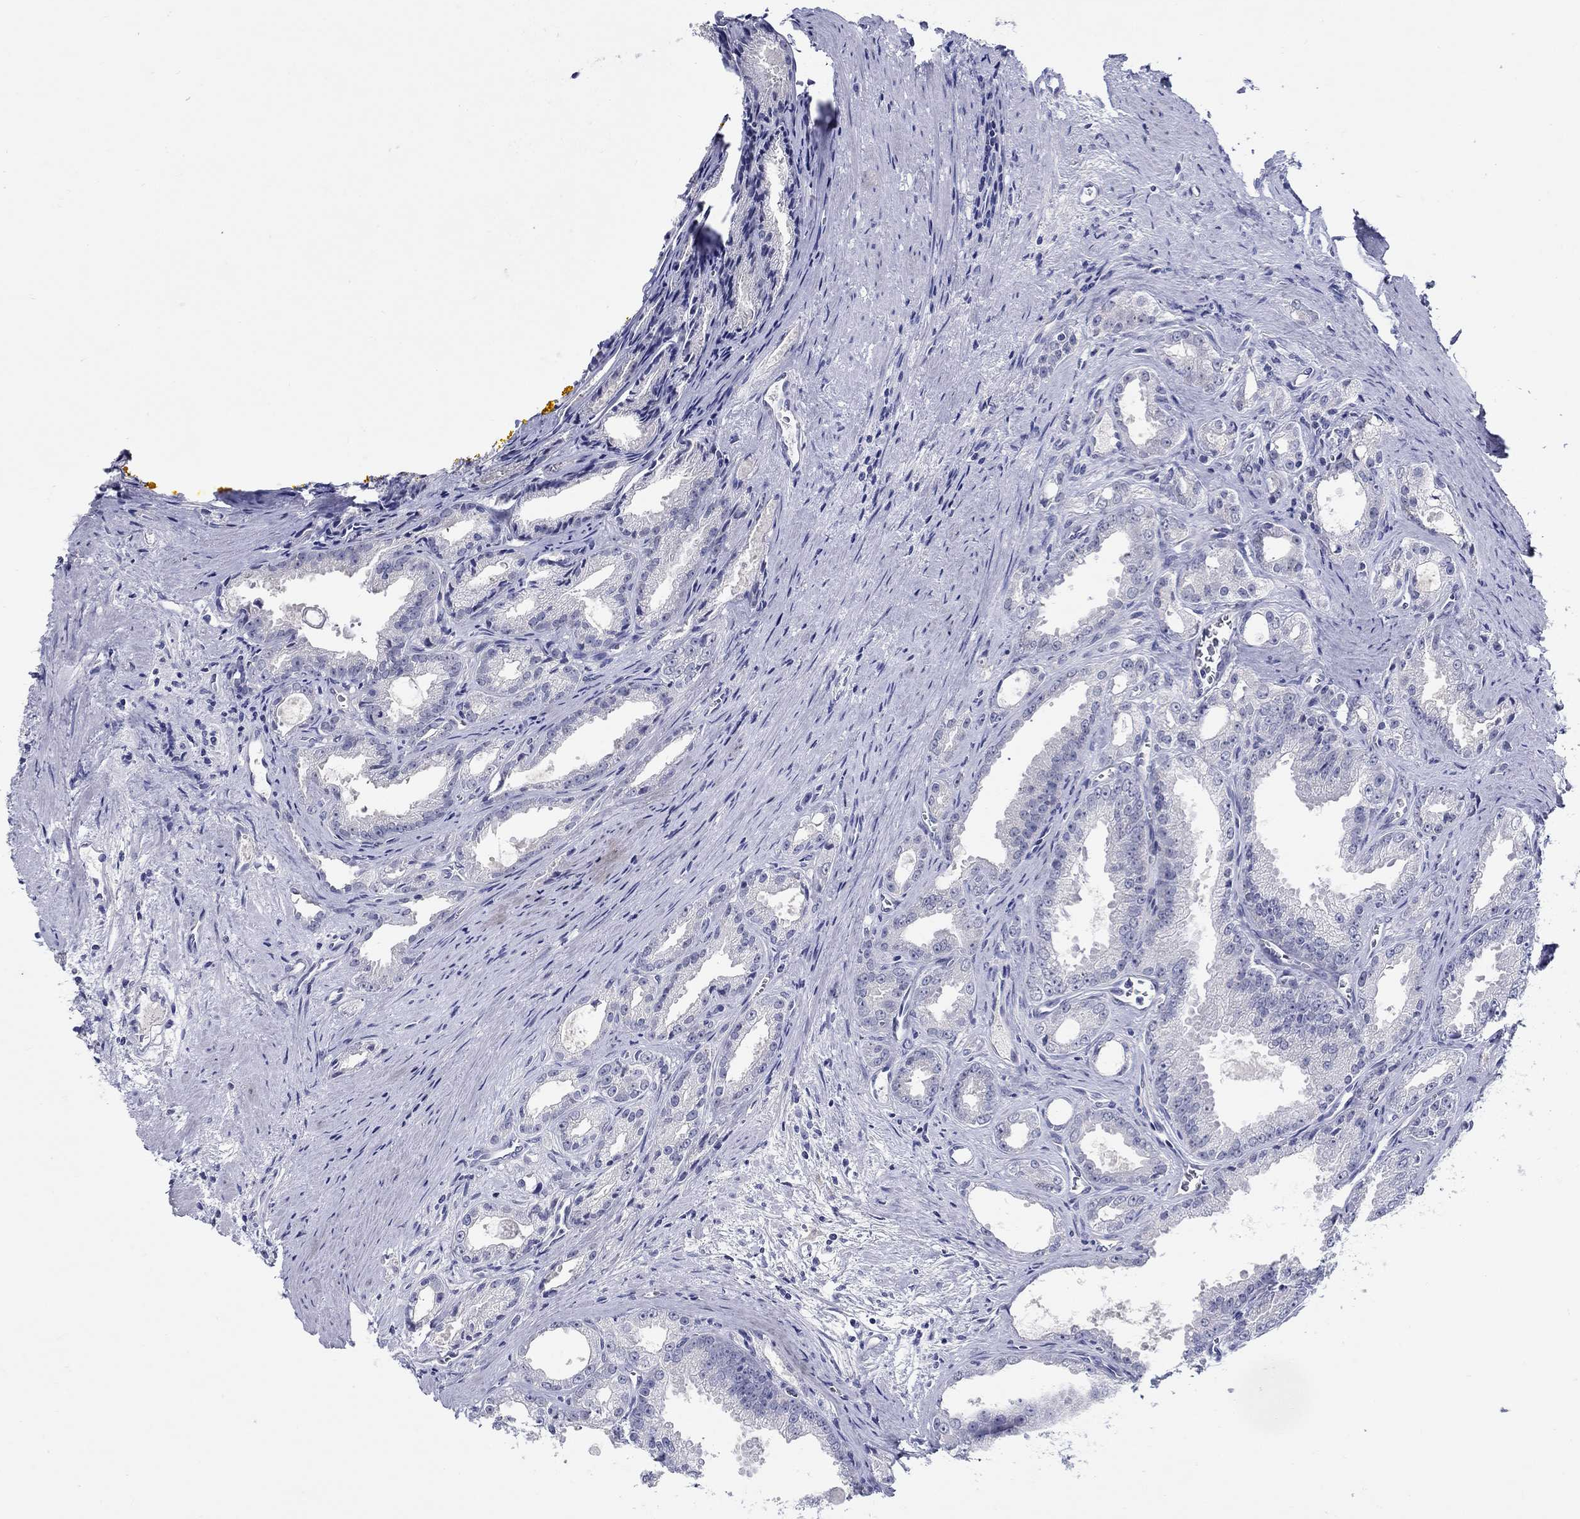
{"staining": {"intensity": "negative", "quantity": "none", "location": "none"}, "tissue": "prostate cancer", "cell_type": "Tumor cells", "image_type": "cancer", "snomed": [{"axis": "morphology", "description": "Adenocarcinoma, NOS"}, {"axis": "morphology", "description": "Adenocarcinoma, High grade"}, {"axis": "topography", "description": "Prostate"}], "caption": "Protein analysis of prostate cancer demonstrates no significant staining in tumor cells.", "gene": "SLC30A3", "patient": {"sex": "male", "age": 70}}